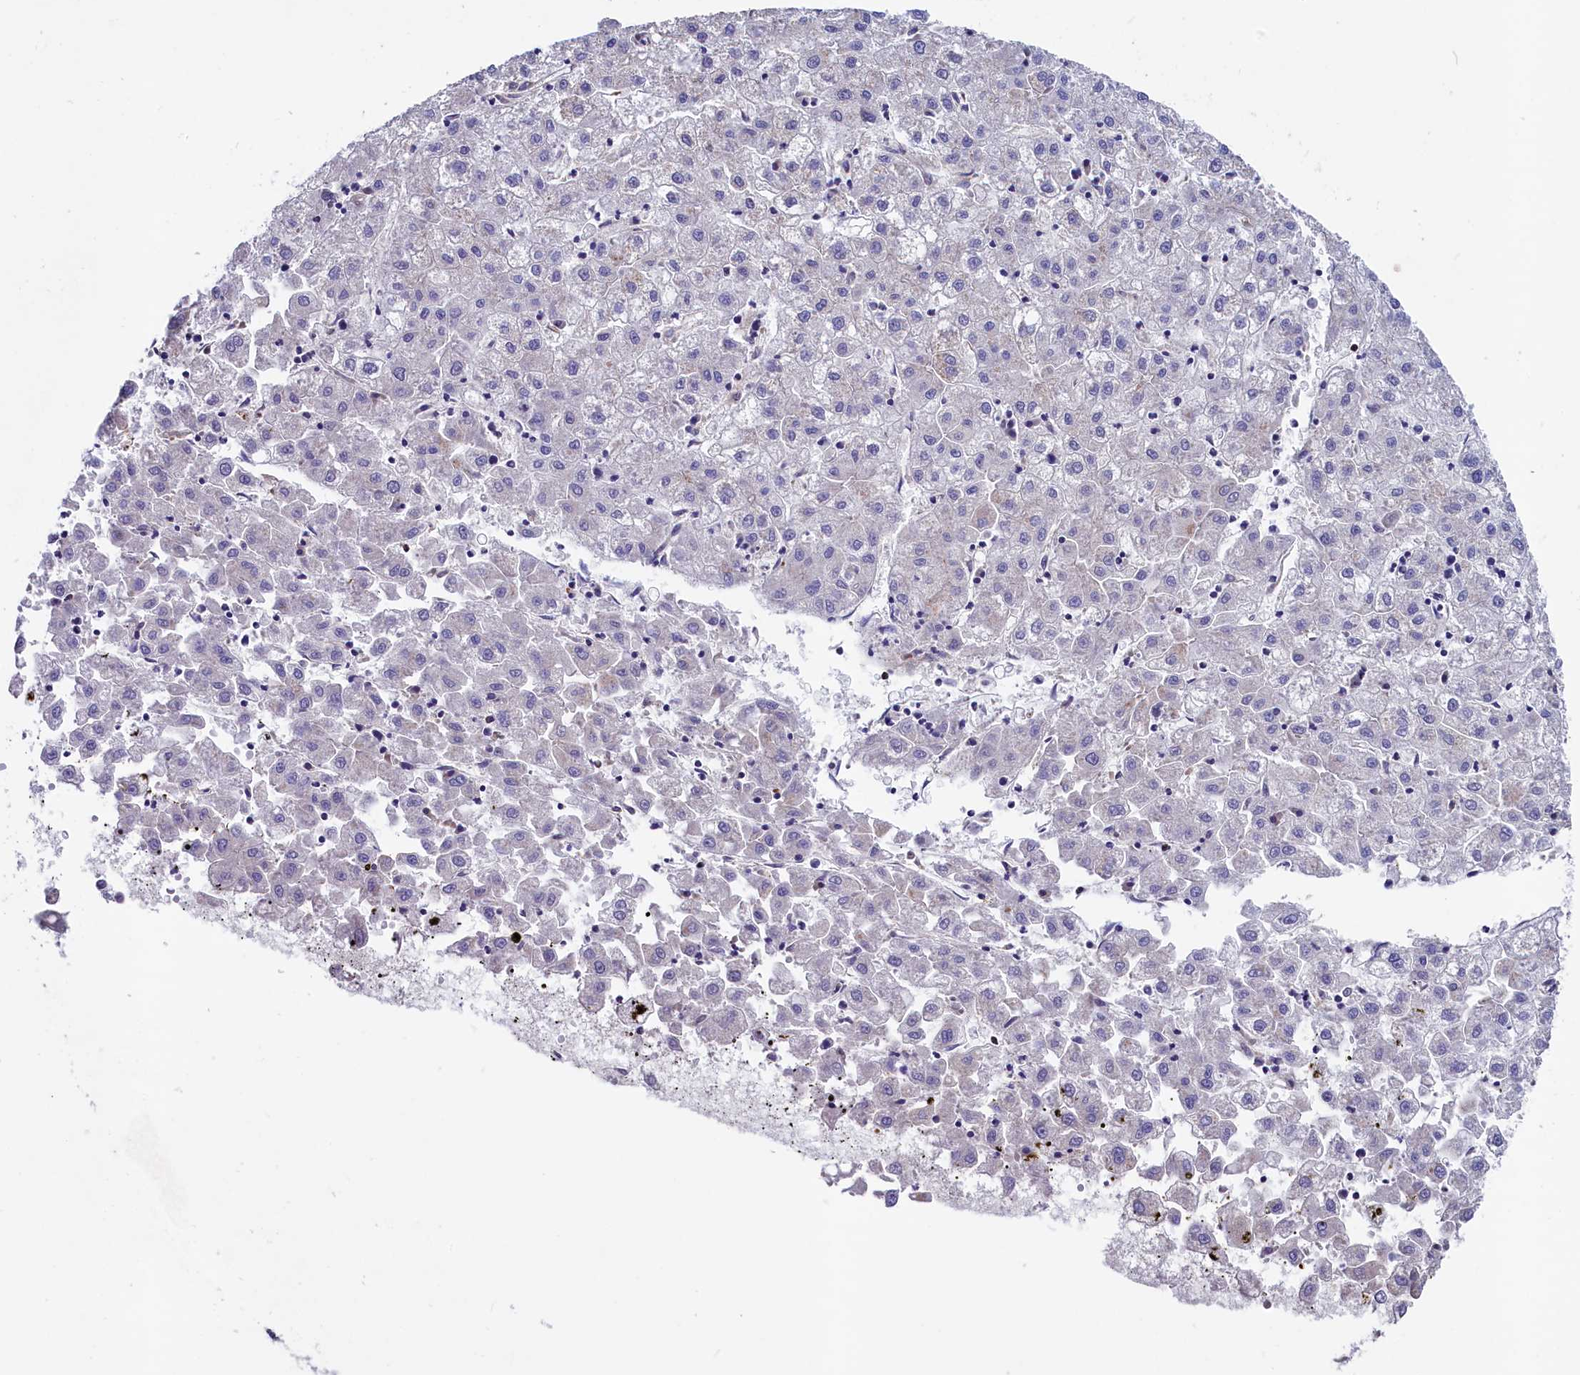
{"staining": {"intensity": "negative", "quantity": "none", "location": "none"}, "tissue": "liver cancer", "cell_type": "Tumor cells", "image_type": "cancer", "snomed": [{"axis": "morphology", "description": "Carcinoma, Hepatocellular, NOS"}, {"axis": "topography", "description": "Liver"}], "caption": "Hepatocellular carcinoma (liver) was stained to show a protein in brown. There is no significant expression in tumor cells.", "gene": "GPR108", "patient": {"sex": "male", "age": 72}}